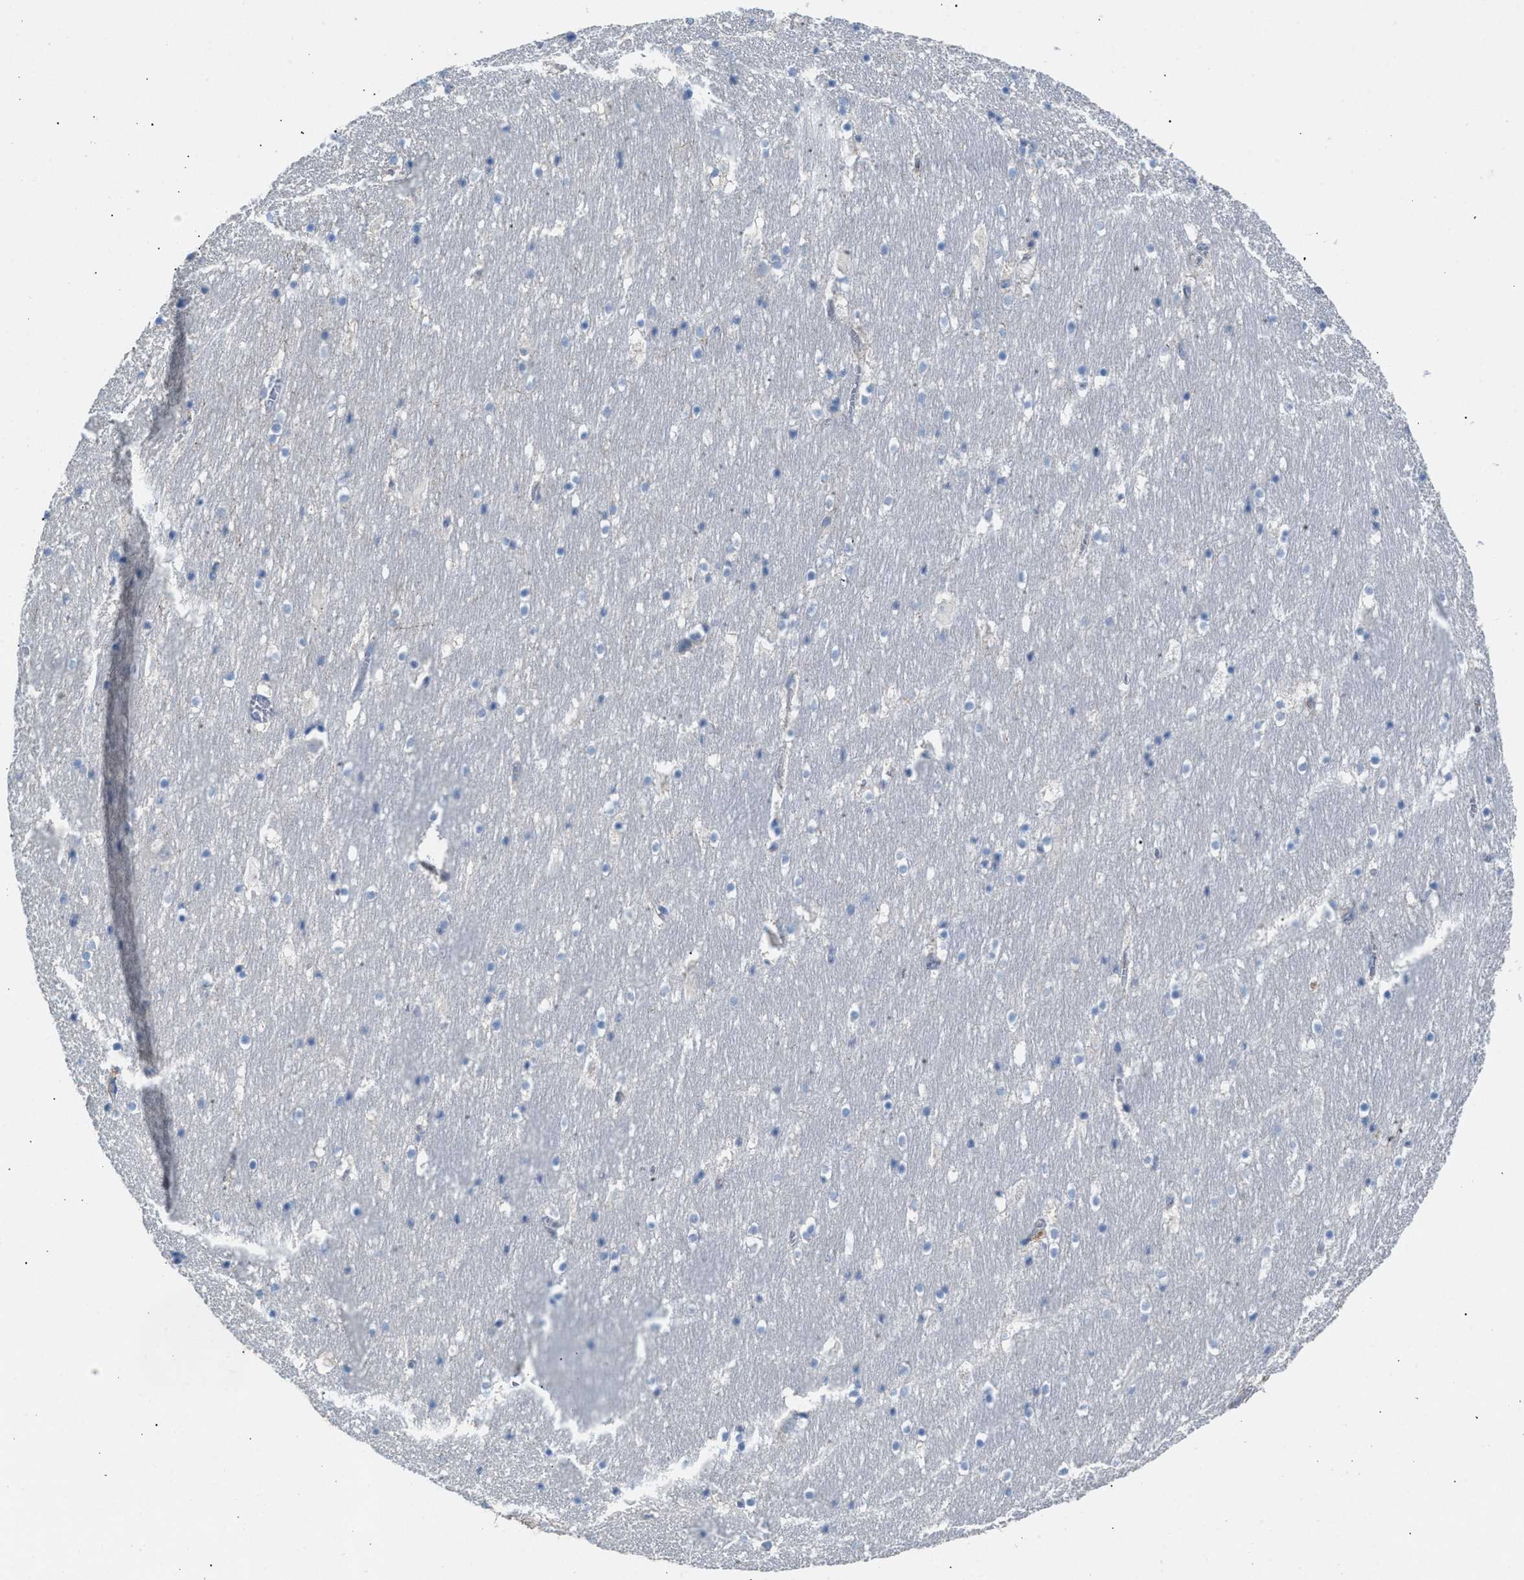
{"staining": {"intensity": "negative", "quantity": "none", "location": "none"}, "tissue": "hippocampus", "cell_type": "Glial cells", "image_type": "normal", "snomed": [{"axis": "morphology", "description": "Normal tissue, NOS"}, {"axis": "topography", "description": "Hippocampus"}], "caption": "IHC photomicrograph of benign human hippocampus stained for a protein (brown), which reveals no staining in glial cells.", "gene": "AOAH", "patient": {"sex": "male", "age": 45}}